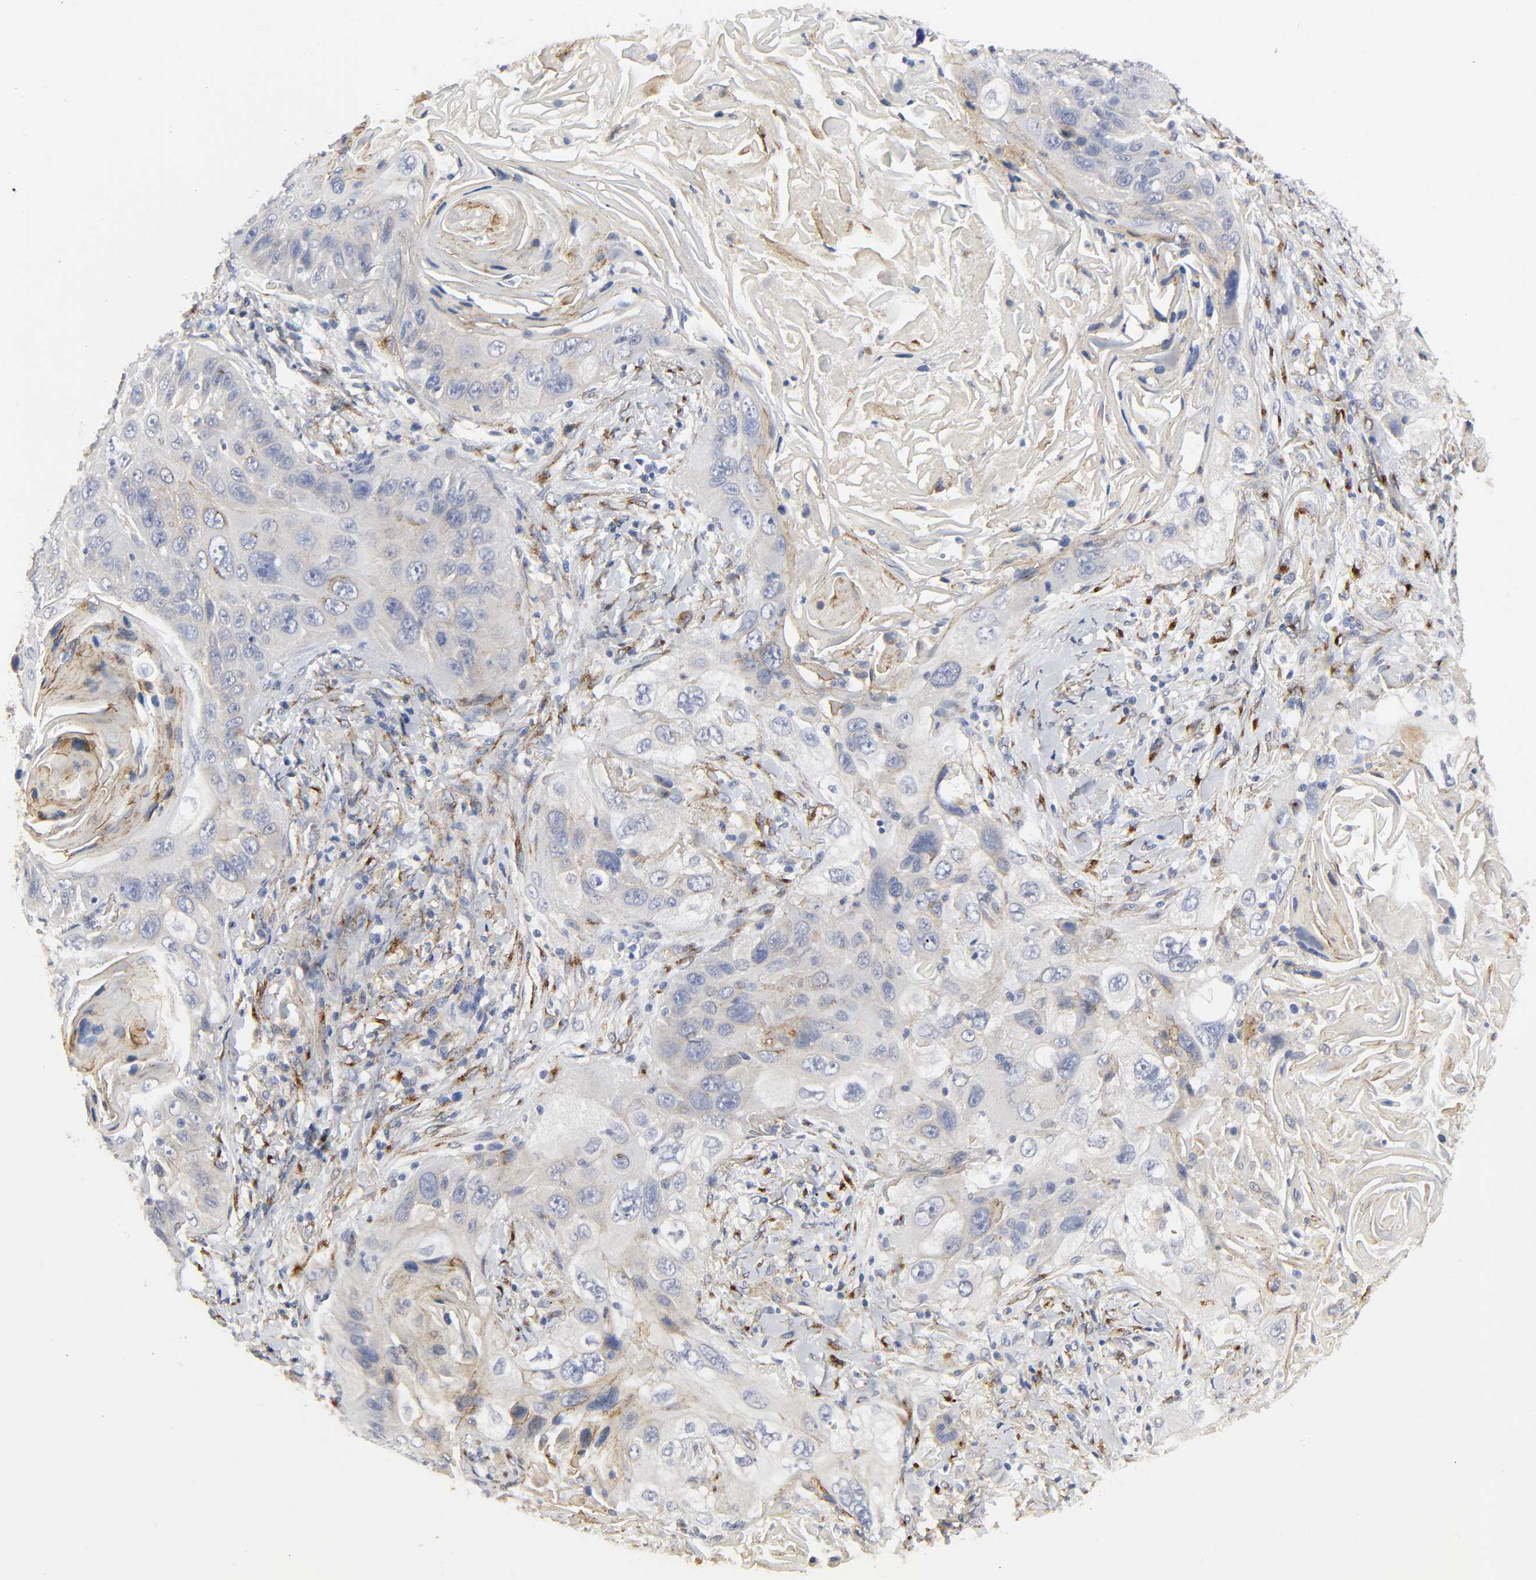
{"staining": {"intensity": "weak", "quantity": "<25%", "location": "cytoplasmic/membranous"}, "tissue": "lung cancer", "cell_type": "Tumor cells", "image_type": "cancer", "snomed": [{"axis": "morphology", "description": "Squamous cell carcinoma, NOS"}, {"axis": "topography", "description": "Lung"}], "caption": "An image of squamous cell carcinoma (lung) stained for a protein shows no brown staining in tumor cells.", "gene": "LRP1", "patient": {"sex": "female", "age": 67}}